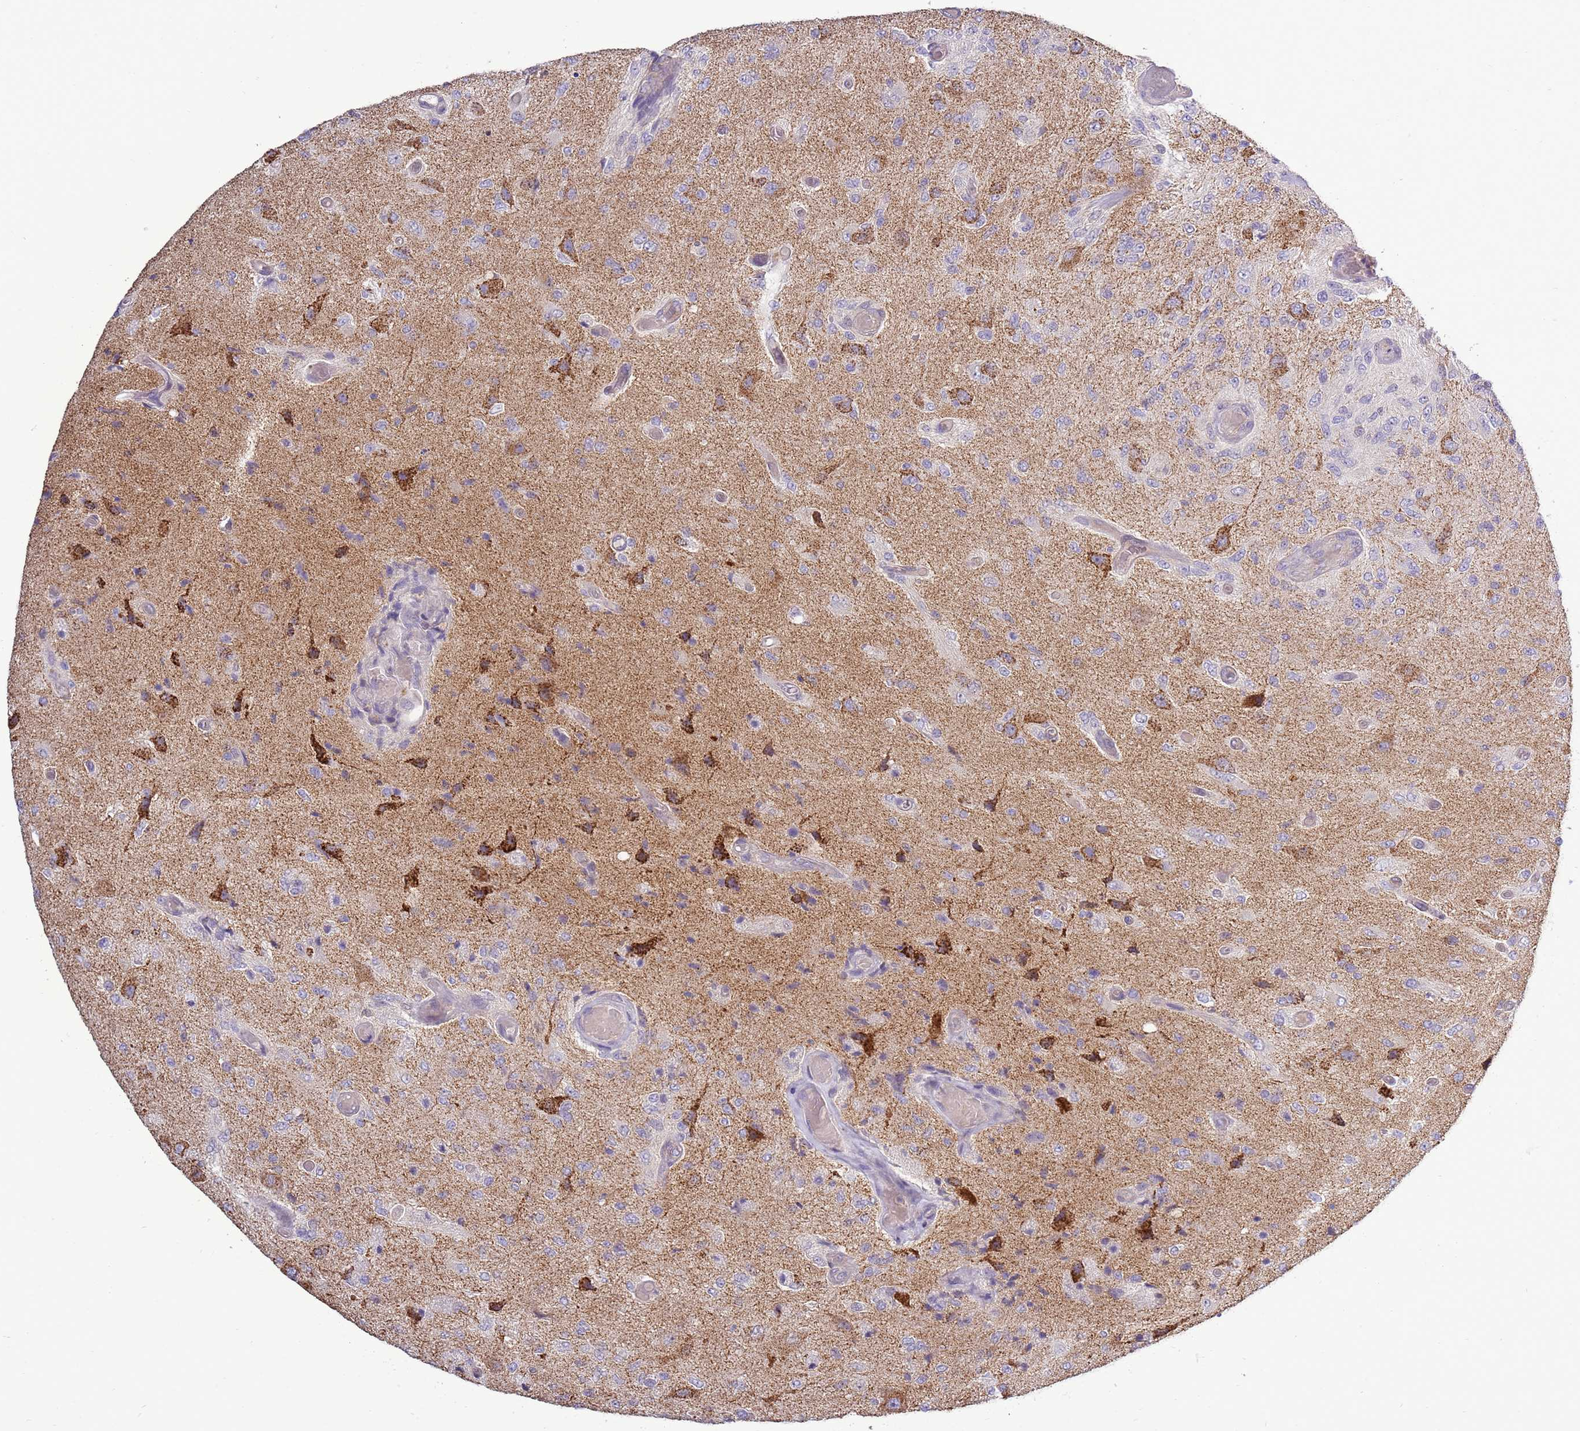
{"staining": {"intensity": "negative", "quantity": "none", "location": "none"}, "tissue": "glioma", "cell_type": "Tumor cells", "image_type": "cancer", "snomed": [{"axis": "morphology", "description": "Normal tissue, NOS"}, {"axis": "morphology", "description": "Glioma, malignant, High grade"}, {"axis": "topography", "description": "Cerebral cortex"}], "caption": "The micrograph reveals no significant positivity in tumor cells of glioma. (Brightfield microscopy of DAB (3,3'-diaminobenzidine) IHC at high magnification).", "gene": "EVA1B", "patient": {"sex": "male", "age": 77}}